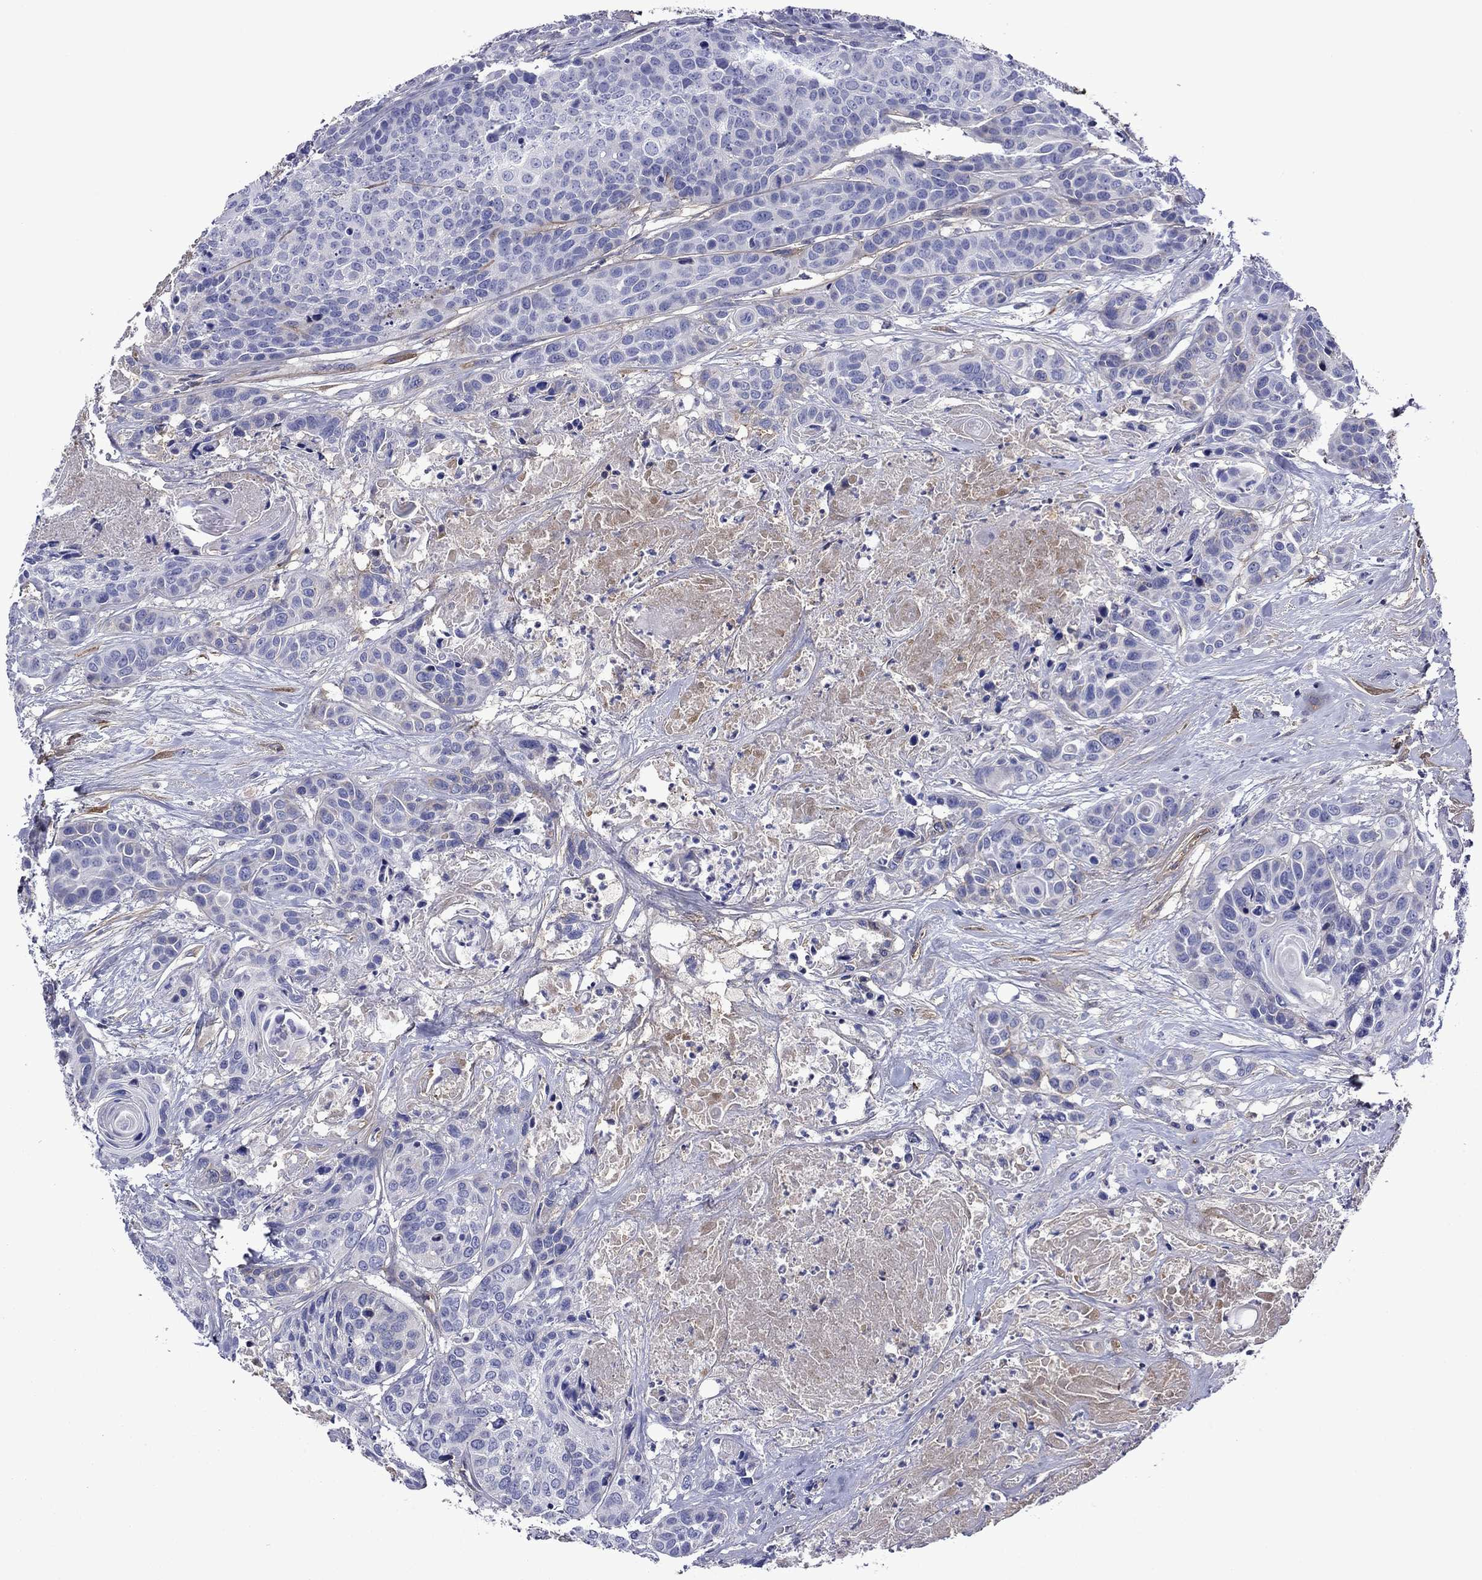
{"staining": {"intensity": "negative", "quantity": "none", "location": "none"}, "tissue": "head and neck cancer", "cell_type": "Tumor cells", "image_type": "cancer", "snomed": [{"axis": "morphology", "description": "Squamous cell carcinoma, NOS"}, {"axis": "topography", "description": "Oral tissue"}, {"axis": "topography", "description": "Head-Neck"}], "caption": "Micrograph shows no protein staining in tumor cells of head and neck cancer (squamous cell carcinoma) tissue.", "gene": "HSPG2", "patient": {"sex": "male", "age": 56}}